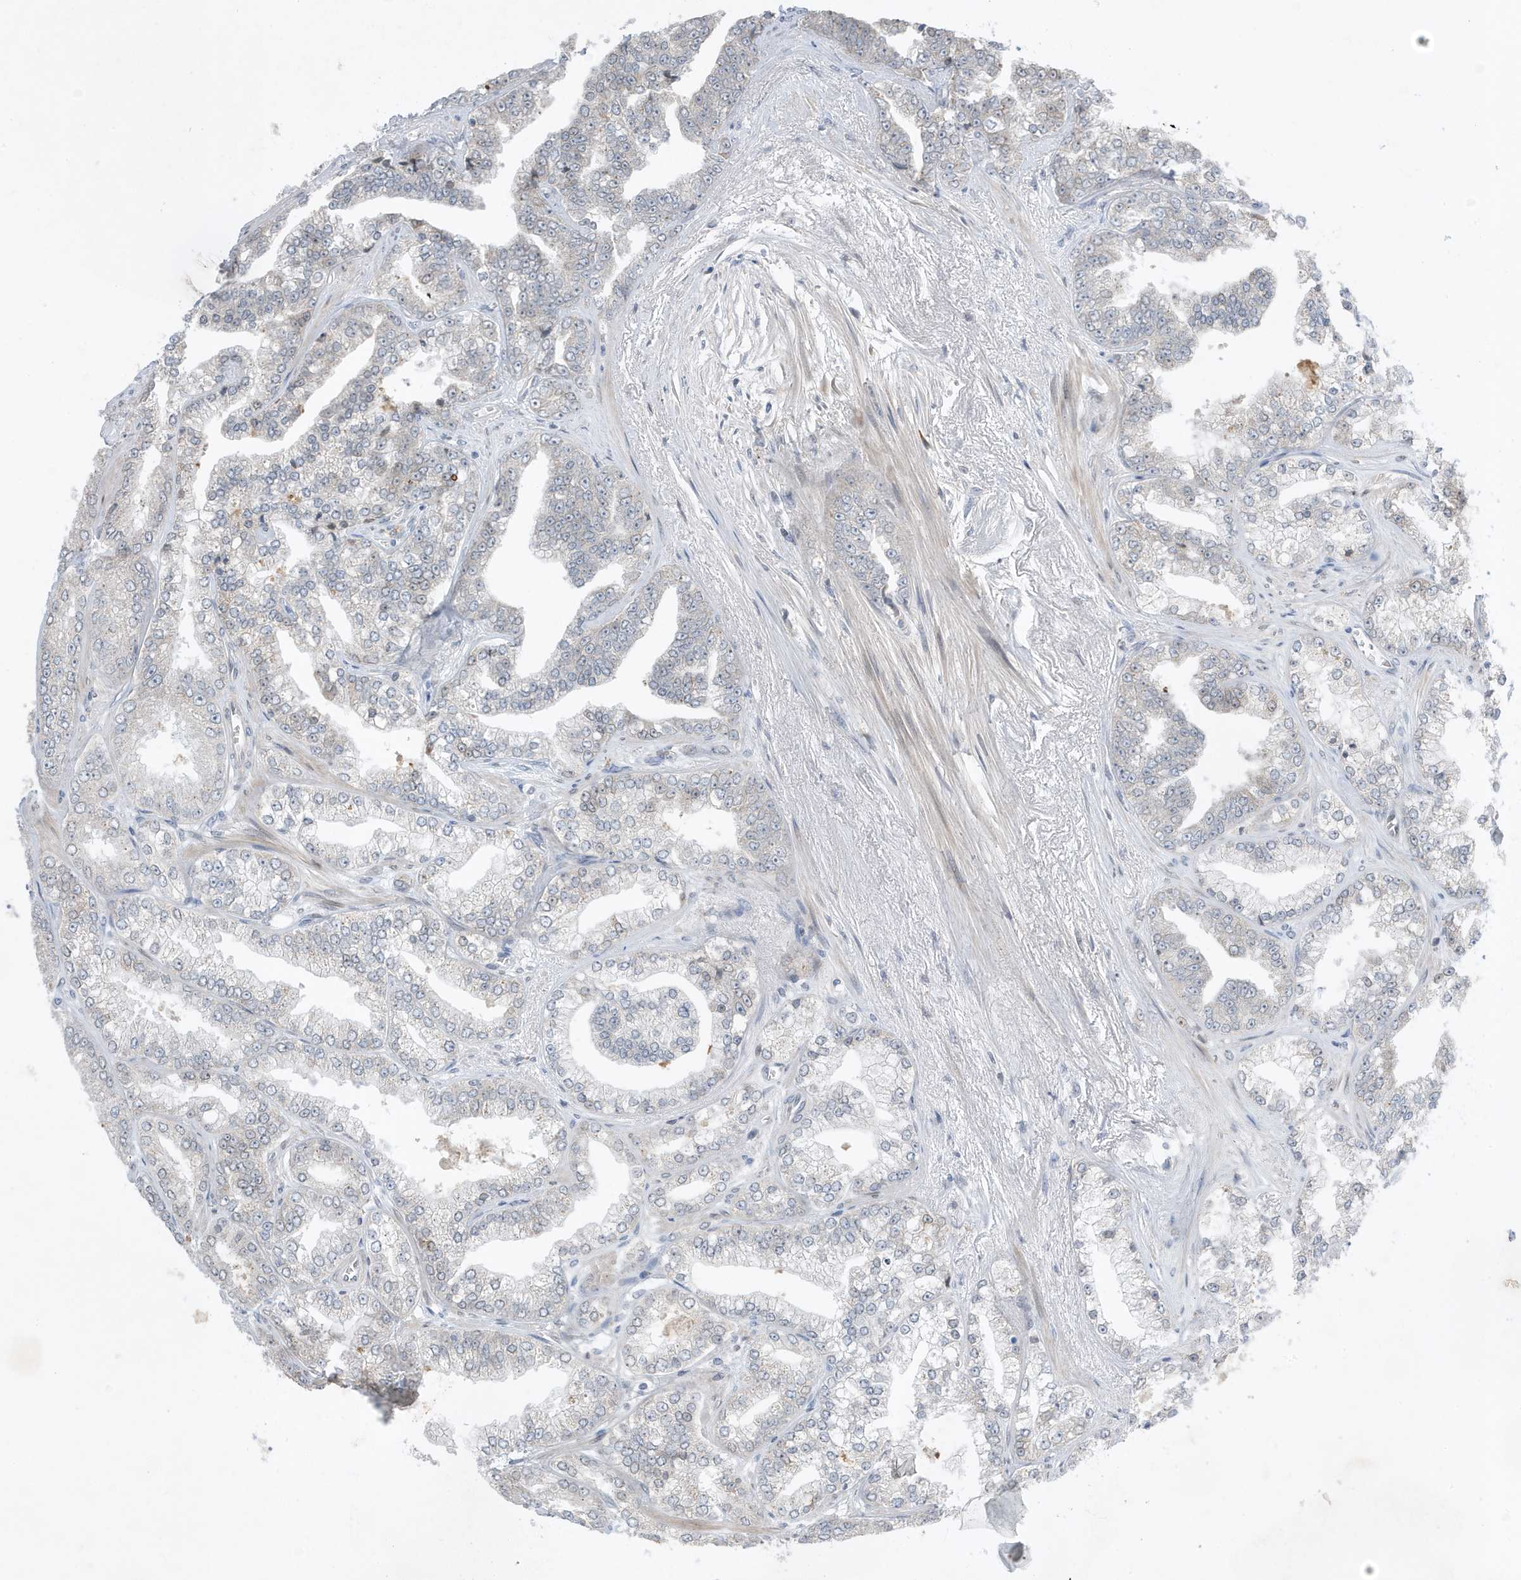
{"staining": {"intensity": "negative", "quantity": "none", "location": "none"}, "tissue": "prostate cancer", "cell_type": "Tumor cells", "image_type": "cancer", "snomed": [{"axis": "morphology", "description": "Adenocarcinoma, High grade"}, {"axis": "topography", "description": "Prostate"}], "caption": "Prostate cancer (adenocarcinoma (high-grade)) stained for a protein using immunohistochemistry (IHC) reveals no staining tumor cells.", "gene": "FNDC1", "patient": {"sex": "male", "age": 71}}